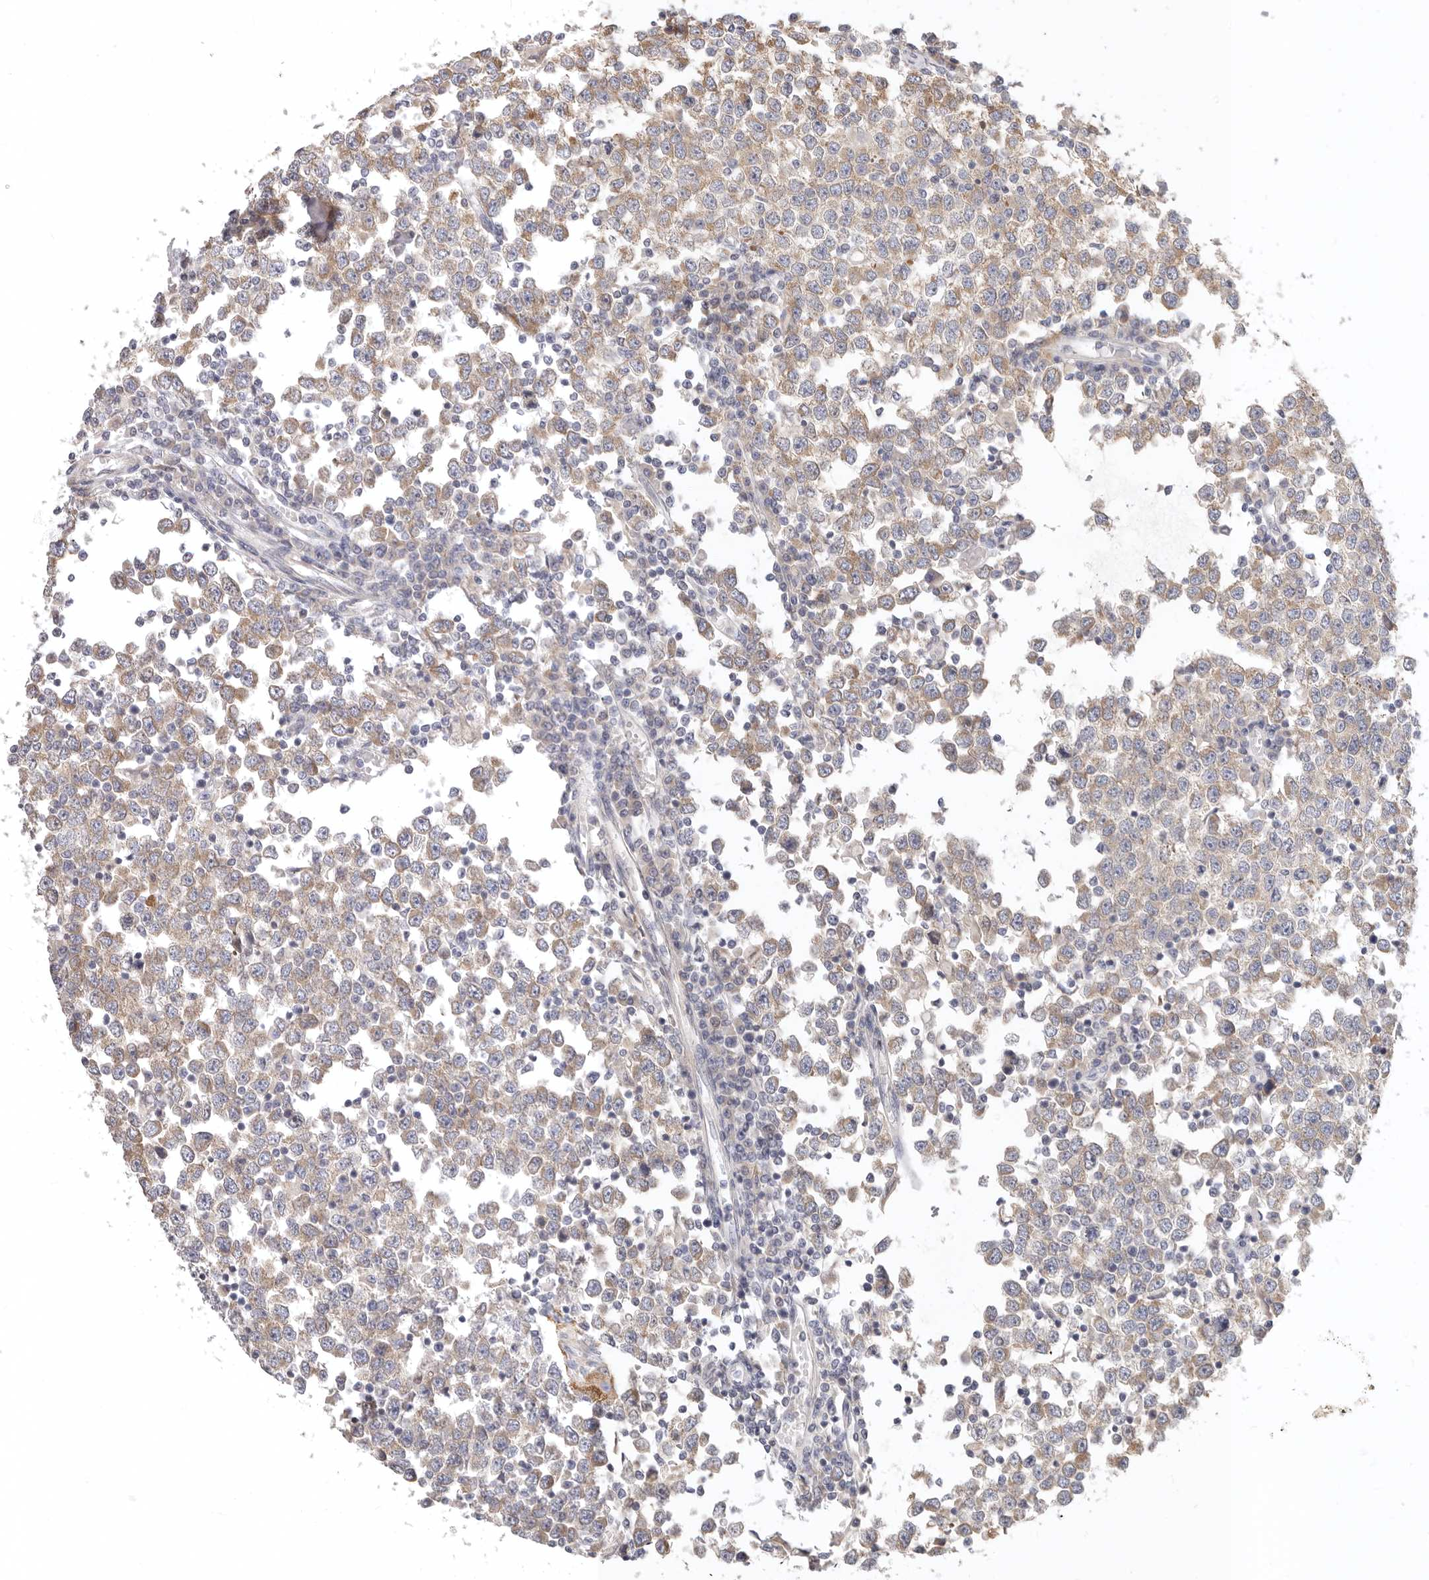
{"staining": {"intensity": "weak", "quantity": ">75%", "location": "cytoplasmic/membranous"}, "tissue": "testis cancer", "cell_type": "Tumor cells", "image_type": "cancer", "snomed": [{"axis": "morphology", "description": "Seminoma, NOS"}, {"axis": "topography", "description": "Testis"}], "caption": "This is an image of immunohistochemistry (IHC) staining of testis seminoma, which shows weak expression in the cytoplasmic/membranous of tumor cells.", "gene": "TFB2M", "patient": {"sex": "male", "age": 65}}